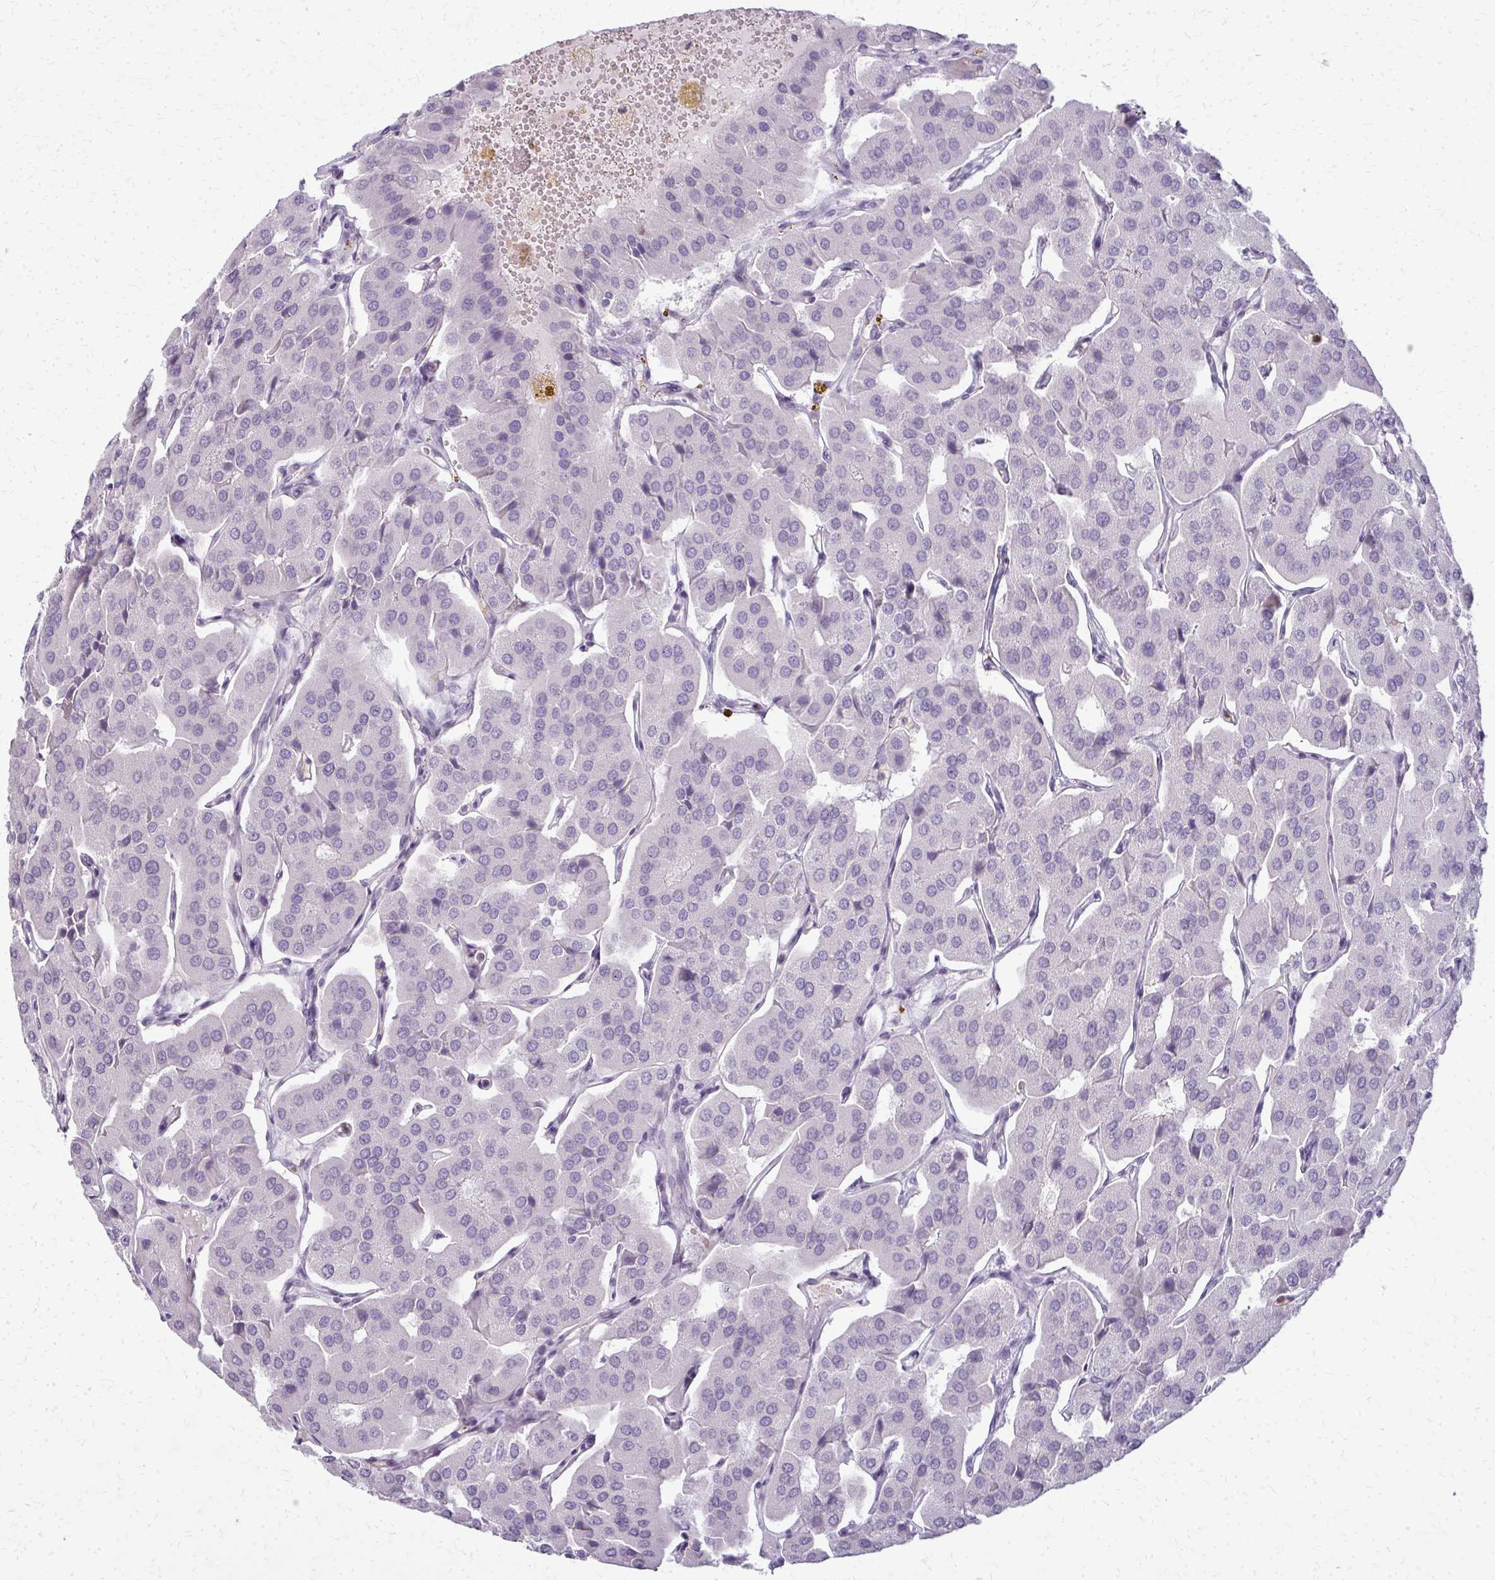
{"staining": {"intensity": "negative", "quantity": "none", "location": "none"}, "tissue": "parathyroid gland", "cell_type": "Glandular cells", "image_type": "normal", "snomed": [{"axis": "morphology", "description": "Normal tissue, NOS"}, {"axis": "morphology", "description": "Adenoma, NOS"}, {"axis": "topography", "description": "Parathyroid gland"}], "caption": "This photomicrograph is of unremarkable parathyroid gland stained with immunohistochemistry (IHC) to label a protein in brown with the nuclei are counter-stained blue. There is no positivity in glandular cells. (IHC, brightfield microscopy, high magnification).", "gene": "CA3", "patient": {"sex": "female", "age": 86}}